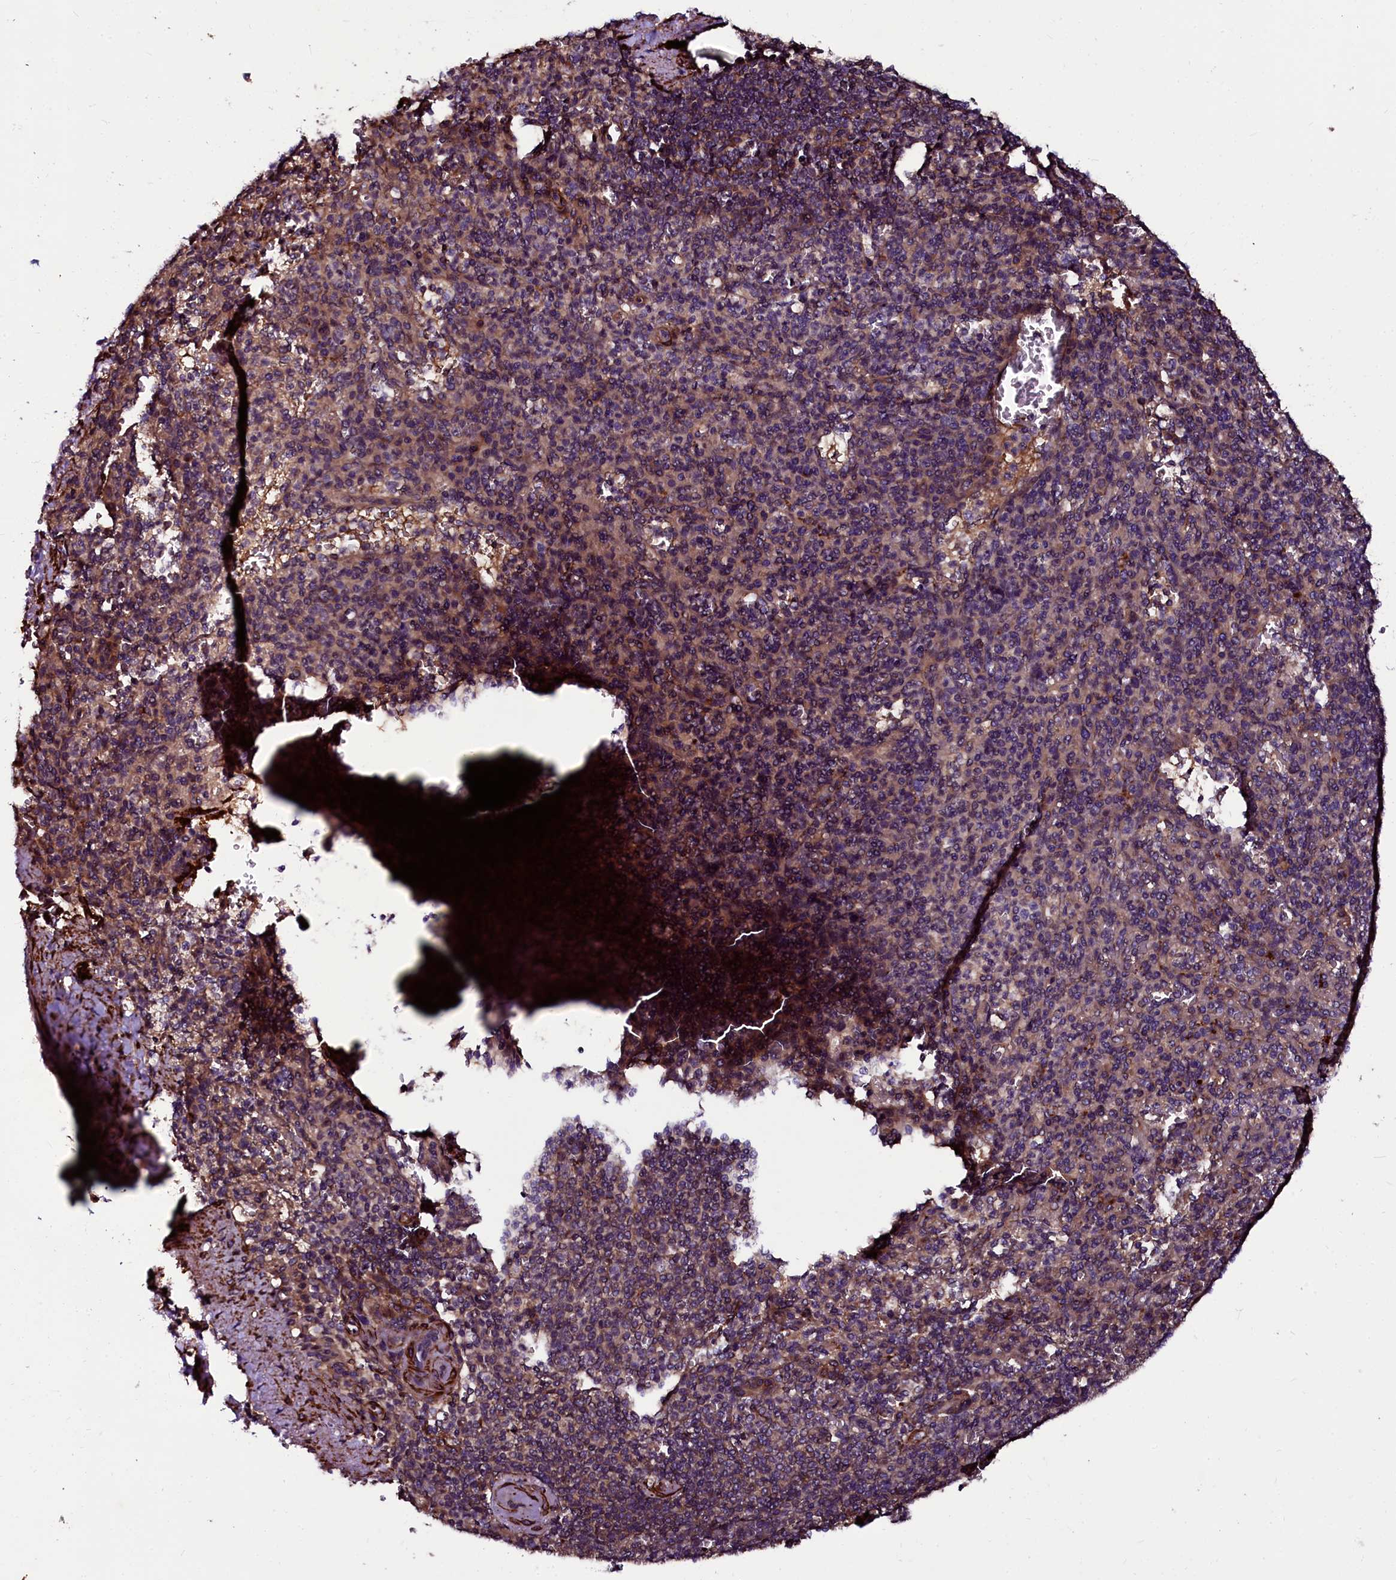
{"staining": {"intensity": "moderate", "quantity": ">75%", "location": "cytoplasmic/membranous"}, "tissue": "spleen", "cell_type": "Cells in red pulp", "image_type": "normal", "snomed": [{"axis": "morphology", "description": "Normal tissue, NOS"}, {"axis": "topography", "description": "Spleen"}], "caption": "Moderate cytoplasmic/membranous protein staining is seen in about >75% of cells in red pulp in spleen. The staining was performed using DAB to visualize the protein expression in brown, while the nuclei were stained in blue with hematoxylin (Magnification: 20x).", "gene": "N4BP1", "patient": {"sex": "female", "age": 74}}